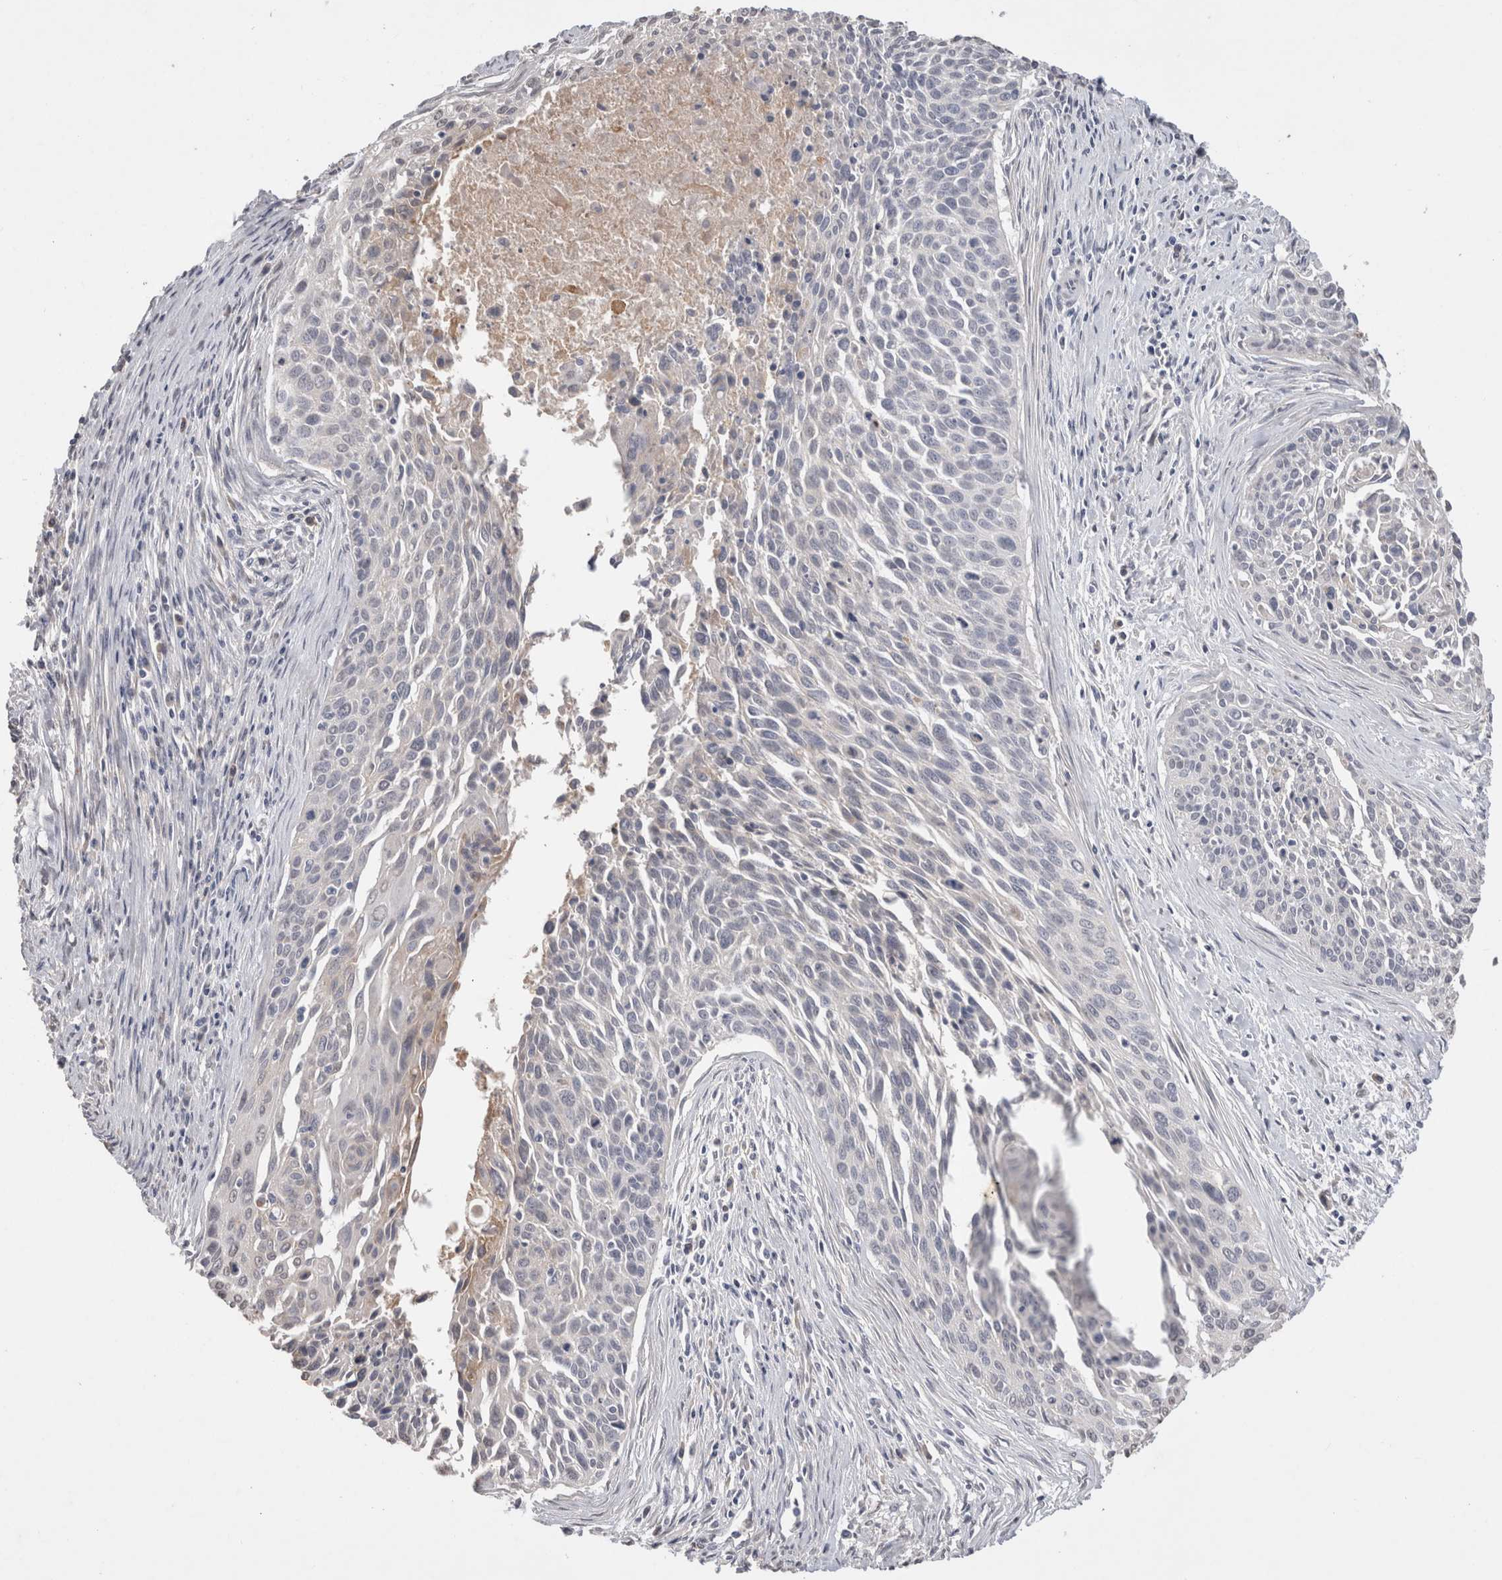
{"staining": {"intensity": "negative", "quantity": "none", "location": "none"}, "tissue": "cervical cancer", "cell_type": "Tumor cells", "image_type": "cancer", "snomed": [{"axis": "morphology", "description": "Squamous cell carcinoma, NOS"}, {"axis": "topography", "description": "Cervix"}], "caption": "A high-resolution micrograph shows immunohistochemistry (IHC) staining of cervical cancer, which reveals no significant positivity in tumor cells.", "gene": "NAALADL2", "patient": {"sex": "female", "age": 55}}